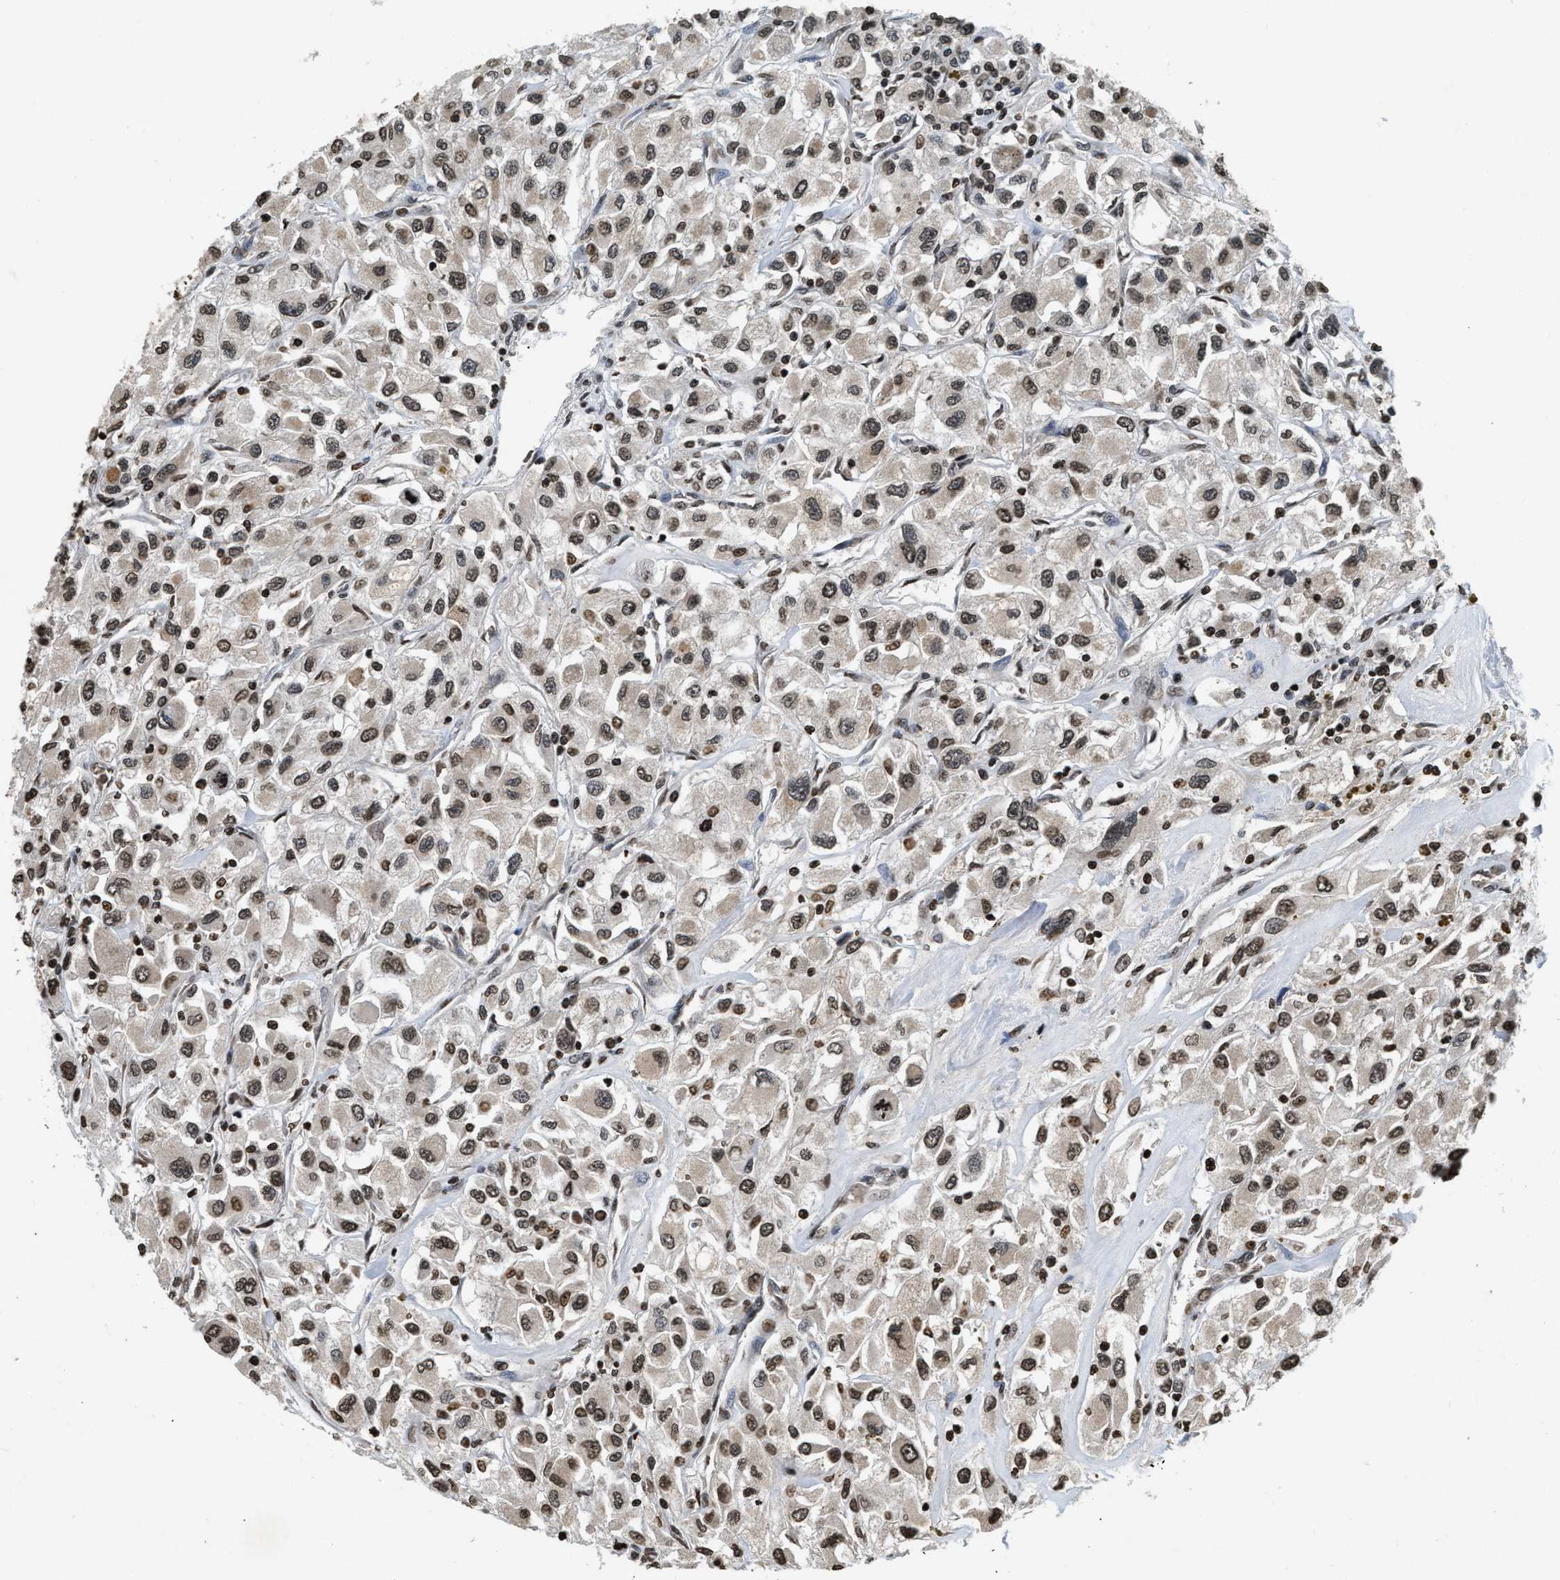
{"staining": {"intensity": "moderate", "quantity": ">75%", "location": "cytoplasmic/membranous,nuclear"}, "tissue": "renal cancer", "cell_type": "Tumor cells", "image_type": "cancer", "snomed": [{"axis": "morphology", "description": "Adenocarcinoma, NOS"}, {"axis": "topography", "description": "Kidney"}], "caption": "Human adenocarcinoma (renal) stained for a protein (brown) reveals moderate cytoplasmic/membranous and nuclear positive expression in approximately >75% of tumor cells.", "gene": "DNASE1L3", "patient": {"sex": "female", "age": 52}}